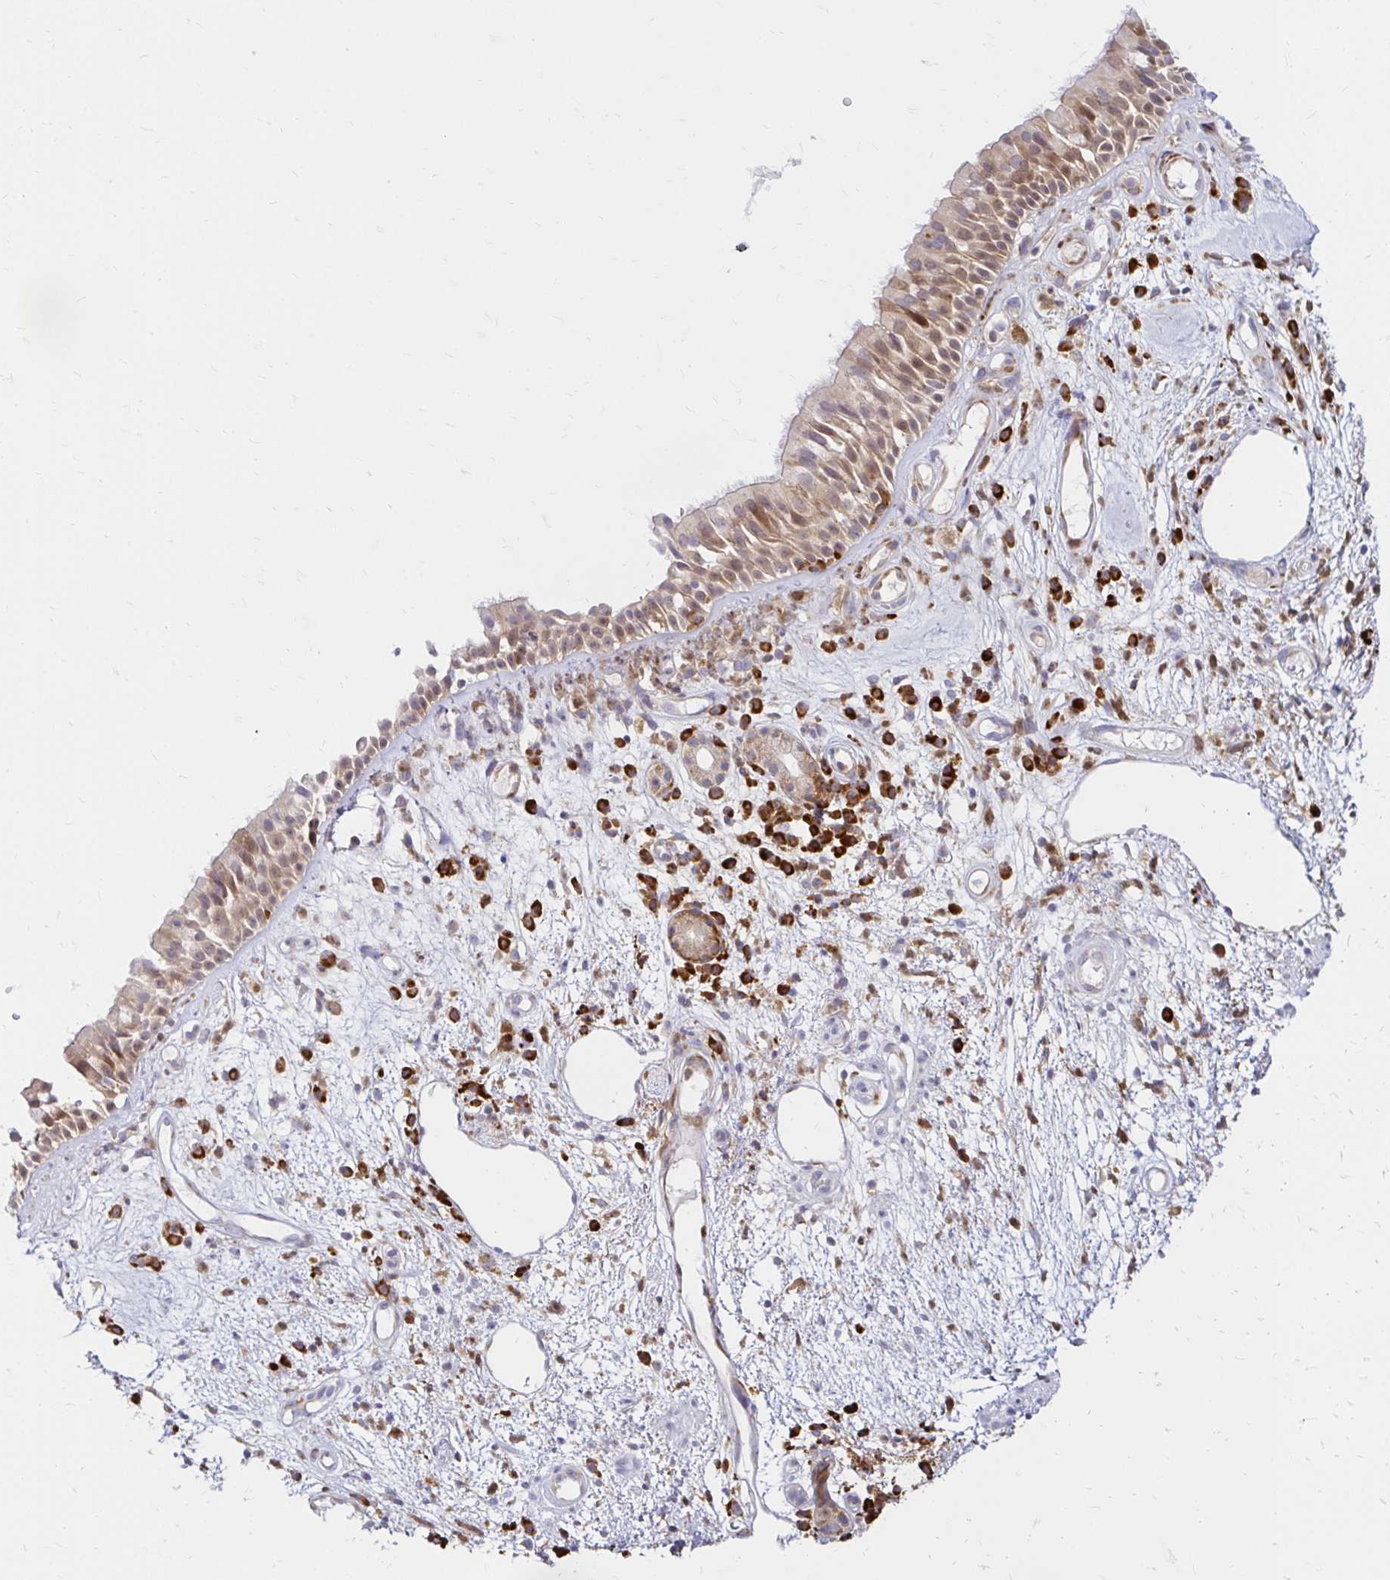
{"staining": {"intensity": "weak", "quantity": ">75%", "location": "cytoplasmic/membranous"}, "tissue": "nasopharynx", "cell_type": "Respiratory epithelial cells", "image_type": "normal", "snomed": [{"axis": "morphology", "description": "Normal tissue, NOS"}, {"axis": "morphology", "description": "Inflammation, NOS"}, {"axis": "topography", "description": "Nasopharynx"}], "caption": "Immunohistochemical staining of normal human nasopharynx demonstrates >75% levels of weak cytoplasmic/membranous protein expression in about >75% of respiratory epithelial cells. The staining was performed using DAB, with brown indicating positive protein expression. Nuclei are stained blue with hematoxylin.", "gene": "PYCARD", "patient": {"sex": "male", "age": 54}}